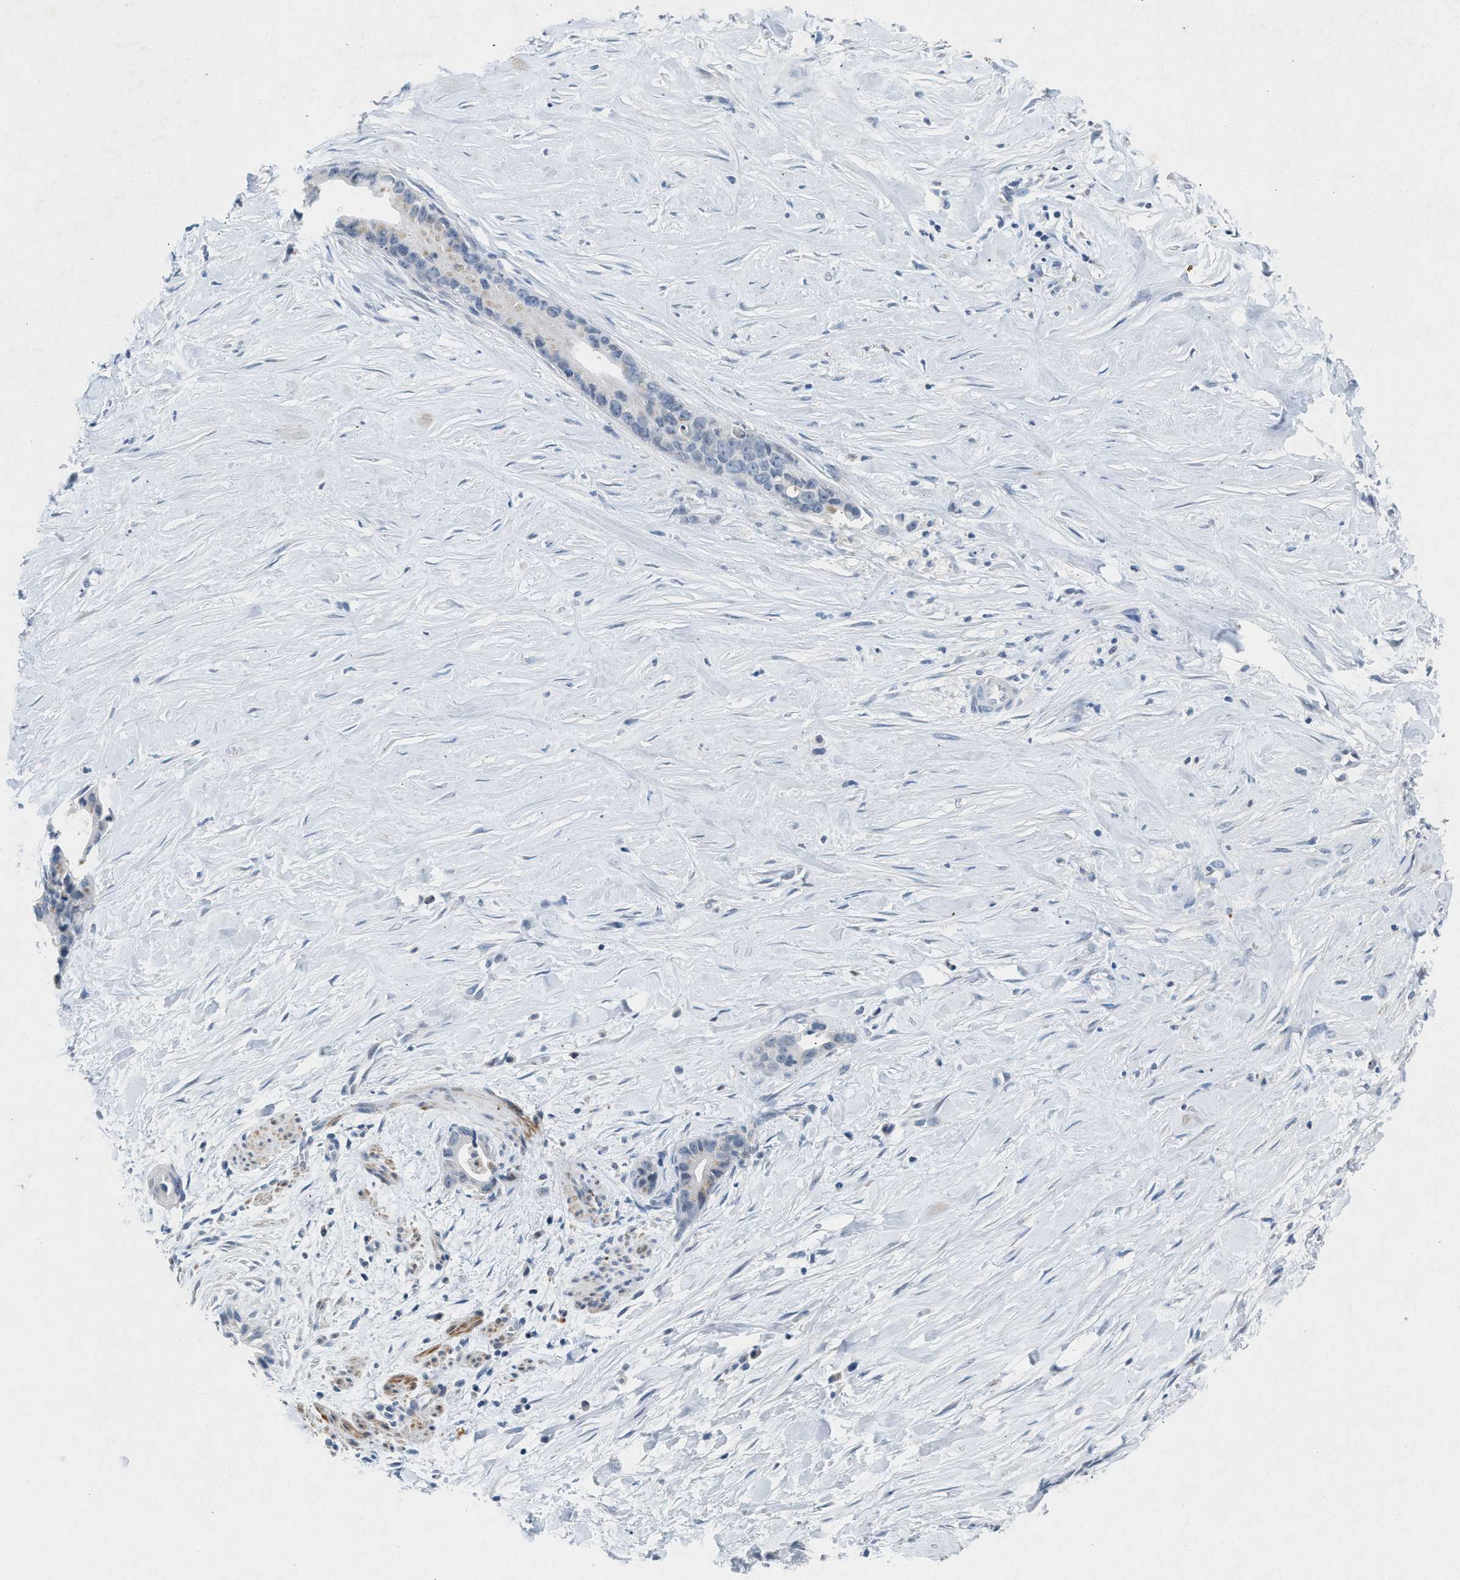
{"staining": {"intensity": "negative", "quantity": "none", "location": "none"}, "tissue": "liver cancer", "cell_type": "Tumor cells", "image_type": "cancer", "snomed": [{"axis": "morphology", "description": "Cholangiocarcinoma"}, {"axis": "topography", "description": "Liver"}], "caption": "A histopathology image of human liver cholangiocarcinoma is negative for staining in tumor cells. The staining was performed using DAB (3,3'-diaminobenzidine) to visualize the protein expression in brown, while the nuclei were stained in blue with hematoxylin (Magnification: 20x).", "gene": "SLC5A5", "patient": {"sex": "female", "age": 55}}